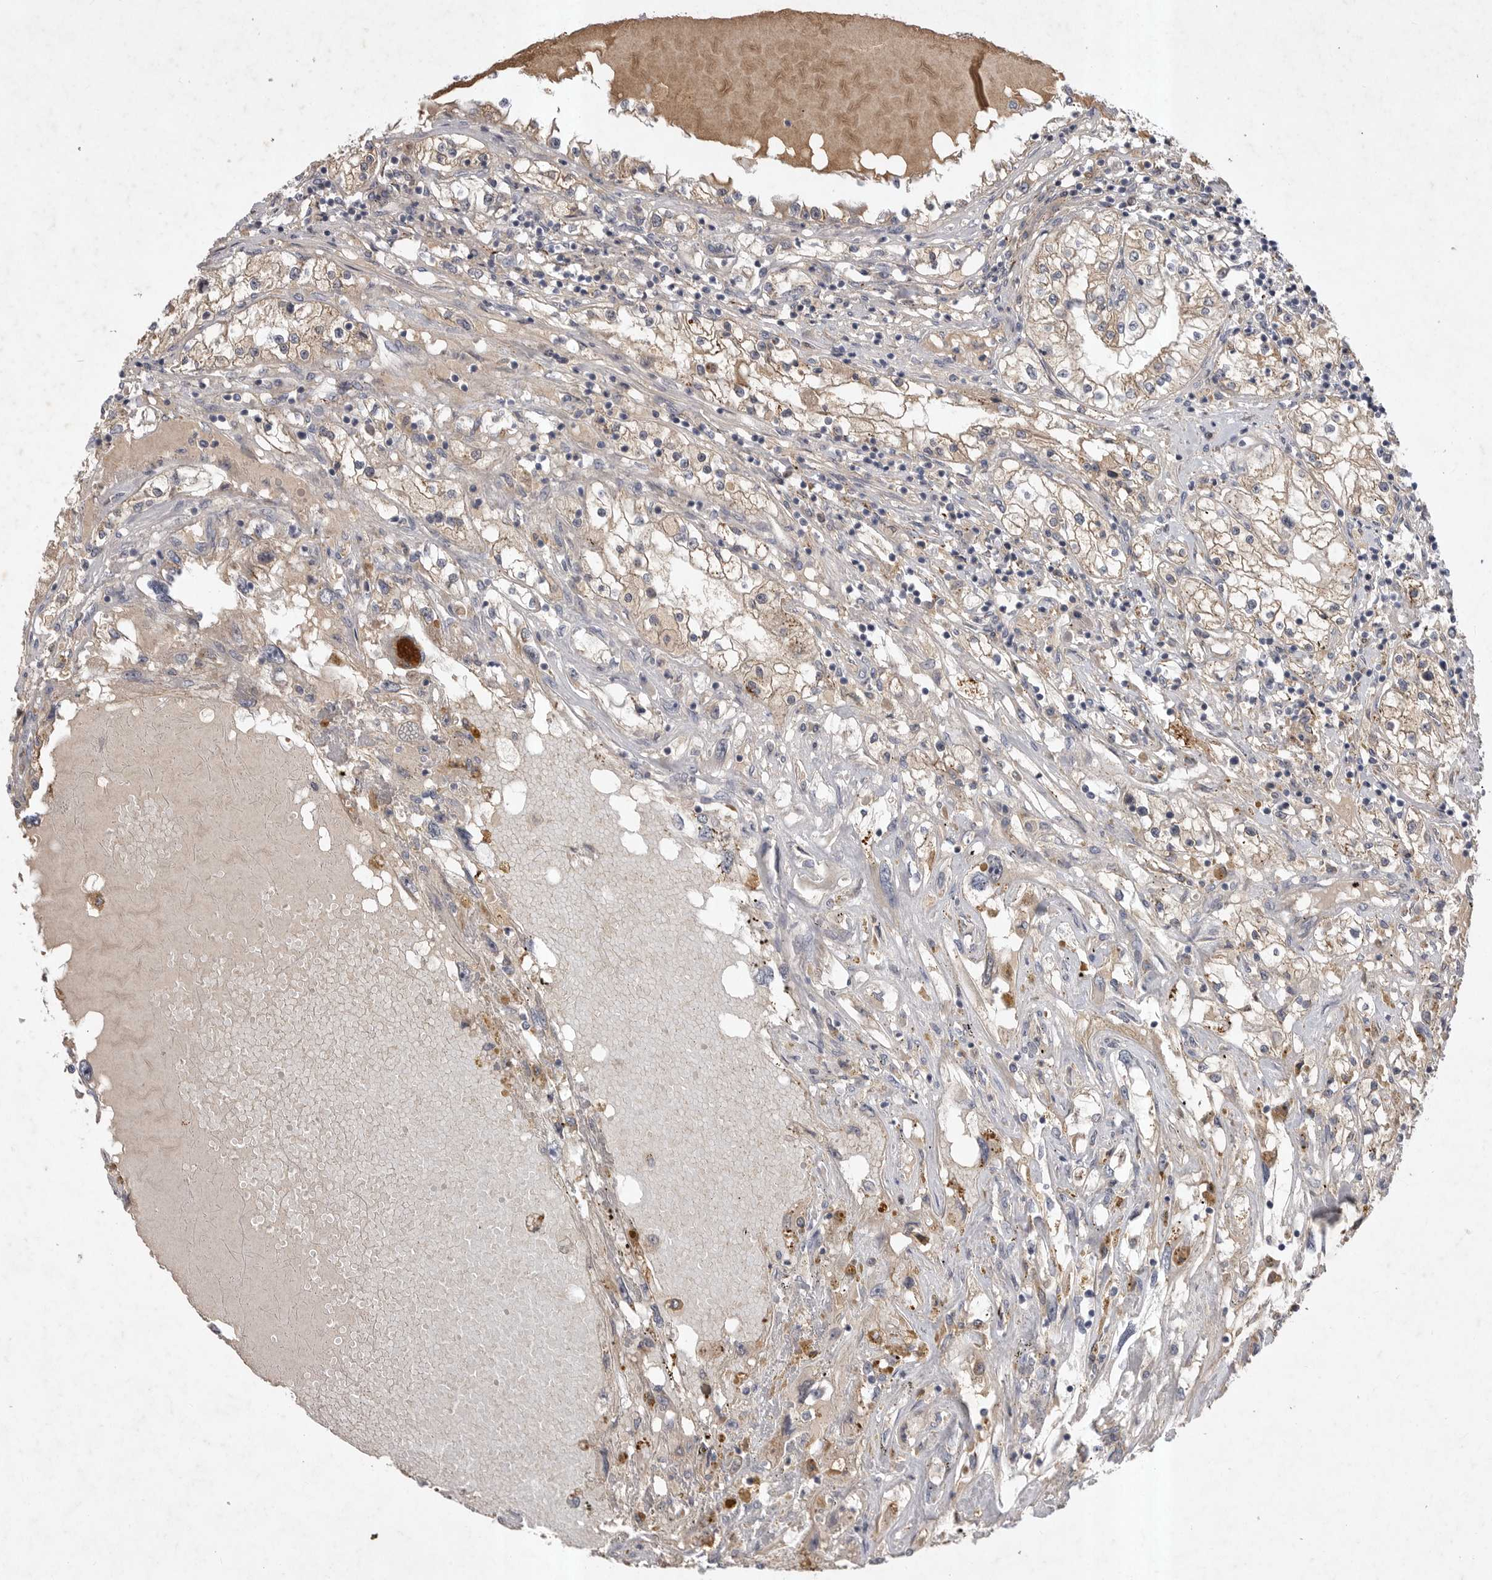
{"staining": {"intensity": "weak", "quantity": "25%-75%", "location": "cytoplasmic/membranous"}, "tissue": "renal cancer", "cell_type": "Tumor cells", "image_type": "cancer", "snomed": [{"axis": "morphology", "description": "Adenocarcinoma, NOS"}, {"axis": "topography", "description": "Kidney"}], "caption": "High-power microscopy captured an immunohistochemistry histopathology image of renal cancer (adenocarcinoma), revealing weak cytoplasmic/membranous expression in about 25%-75% of tumor cells.", "gene": "DHDDS", "patient": {"sex": "male", "age": 68}}